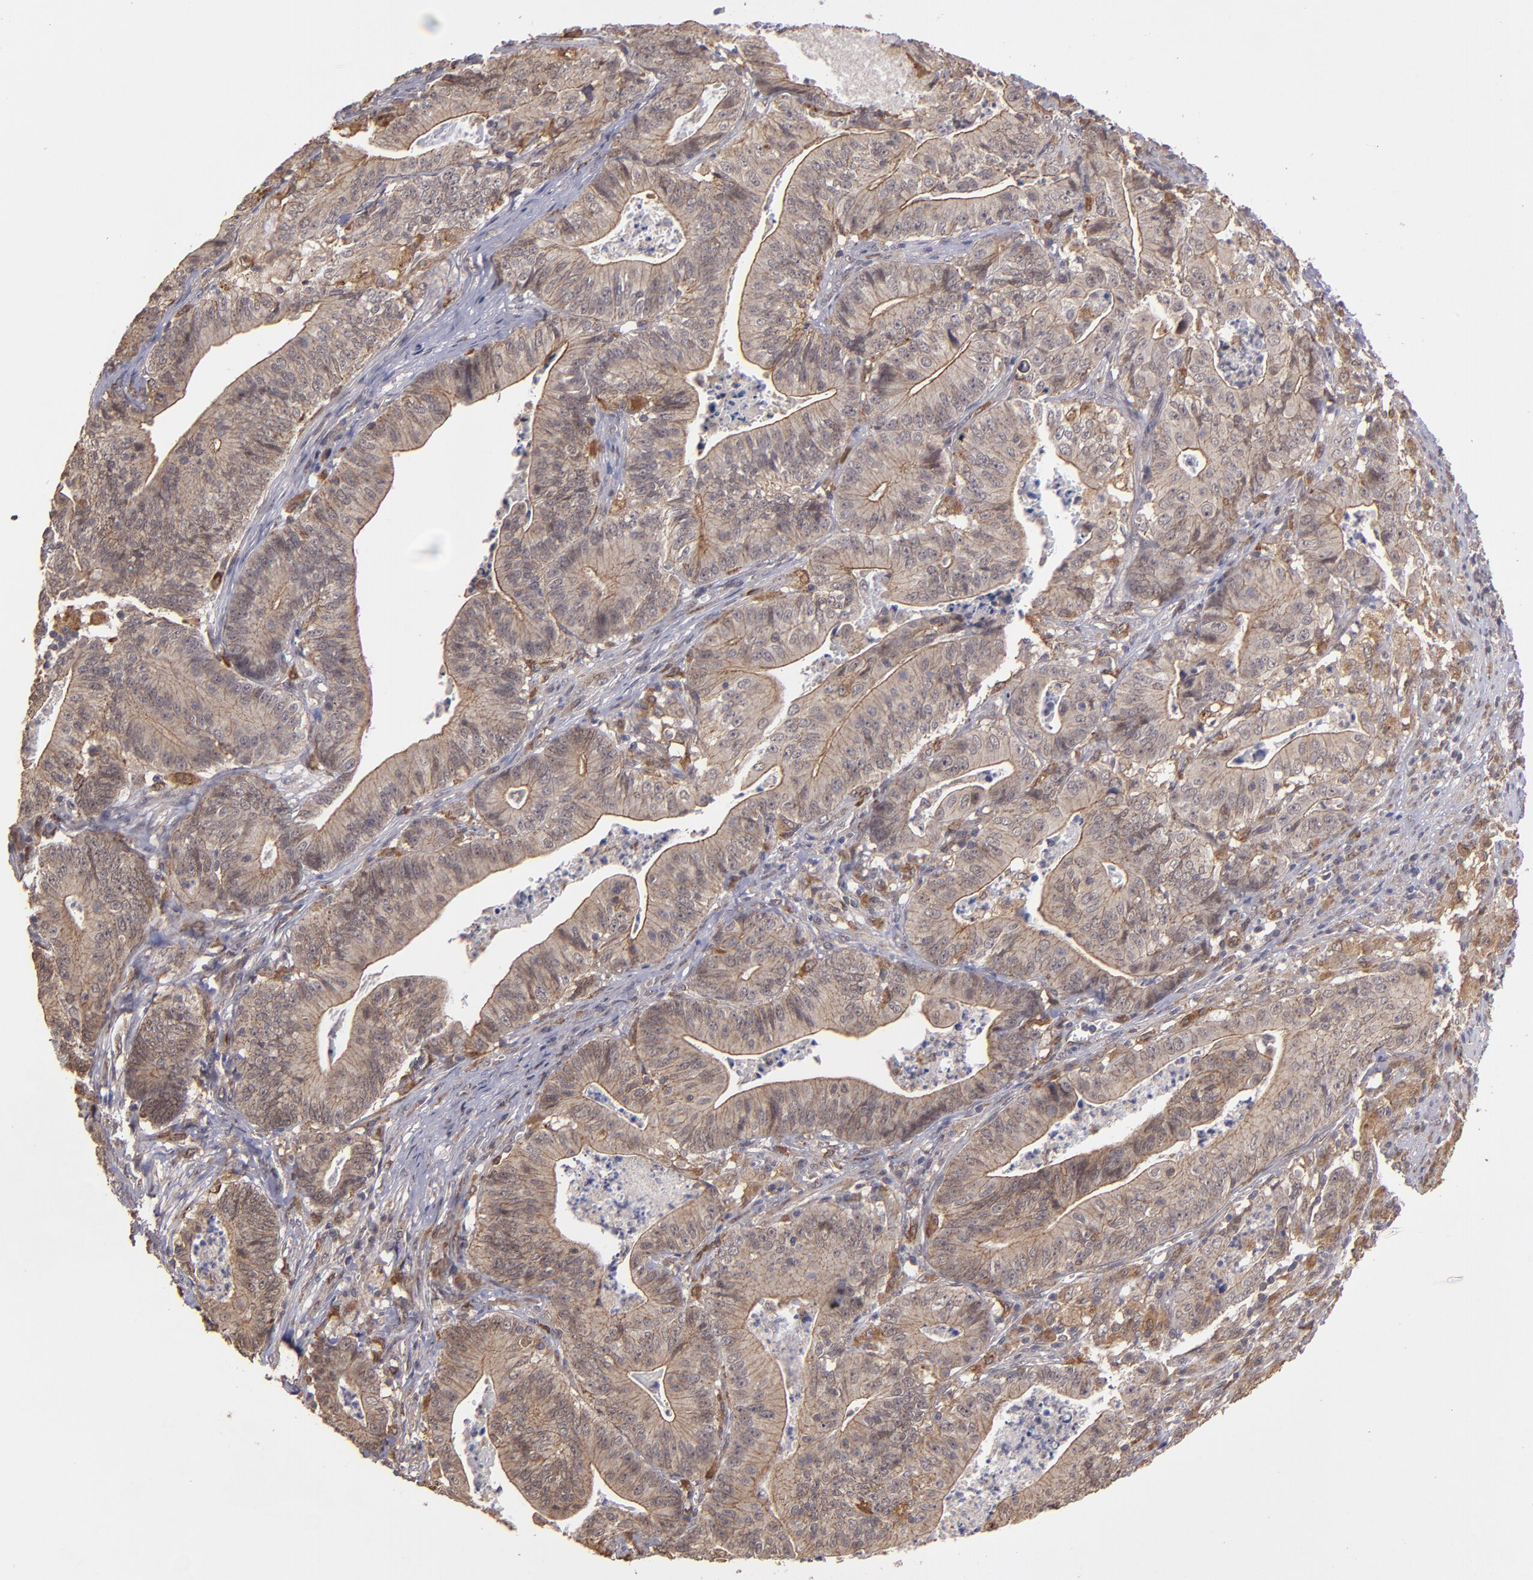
{"staining": {"intensity": "moderate", "quantity": ">75%", "location": "cytoplasmic/membranous"}, "tissue": "stomach cancer", "cell_type": "Tumor cells", "image_type": "cancer", "snomed": [{"axis": "morphology", "description": "Adenocarcinoma, NOS"}, {"axis": "topography", "description": "Stomach, lower"}], "caption": "Moderate cytoplasmic/membranous protein expression is present in about >75% of tumor cells in stomach cancer.", "gene": "SIPA1L1", "patient": {"sex": "female", "age": 86}}